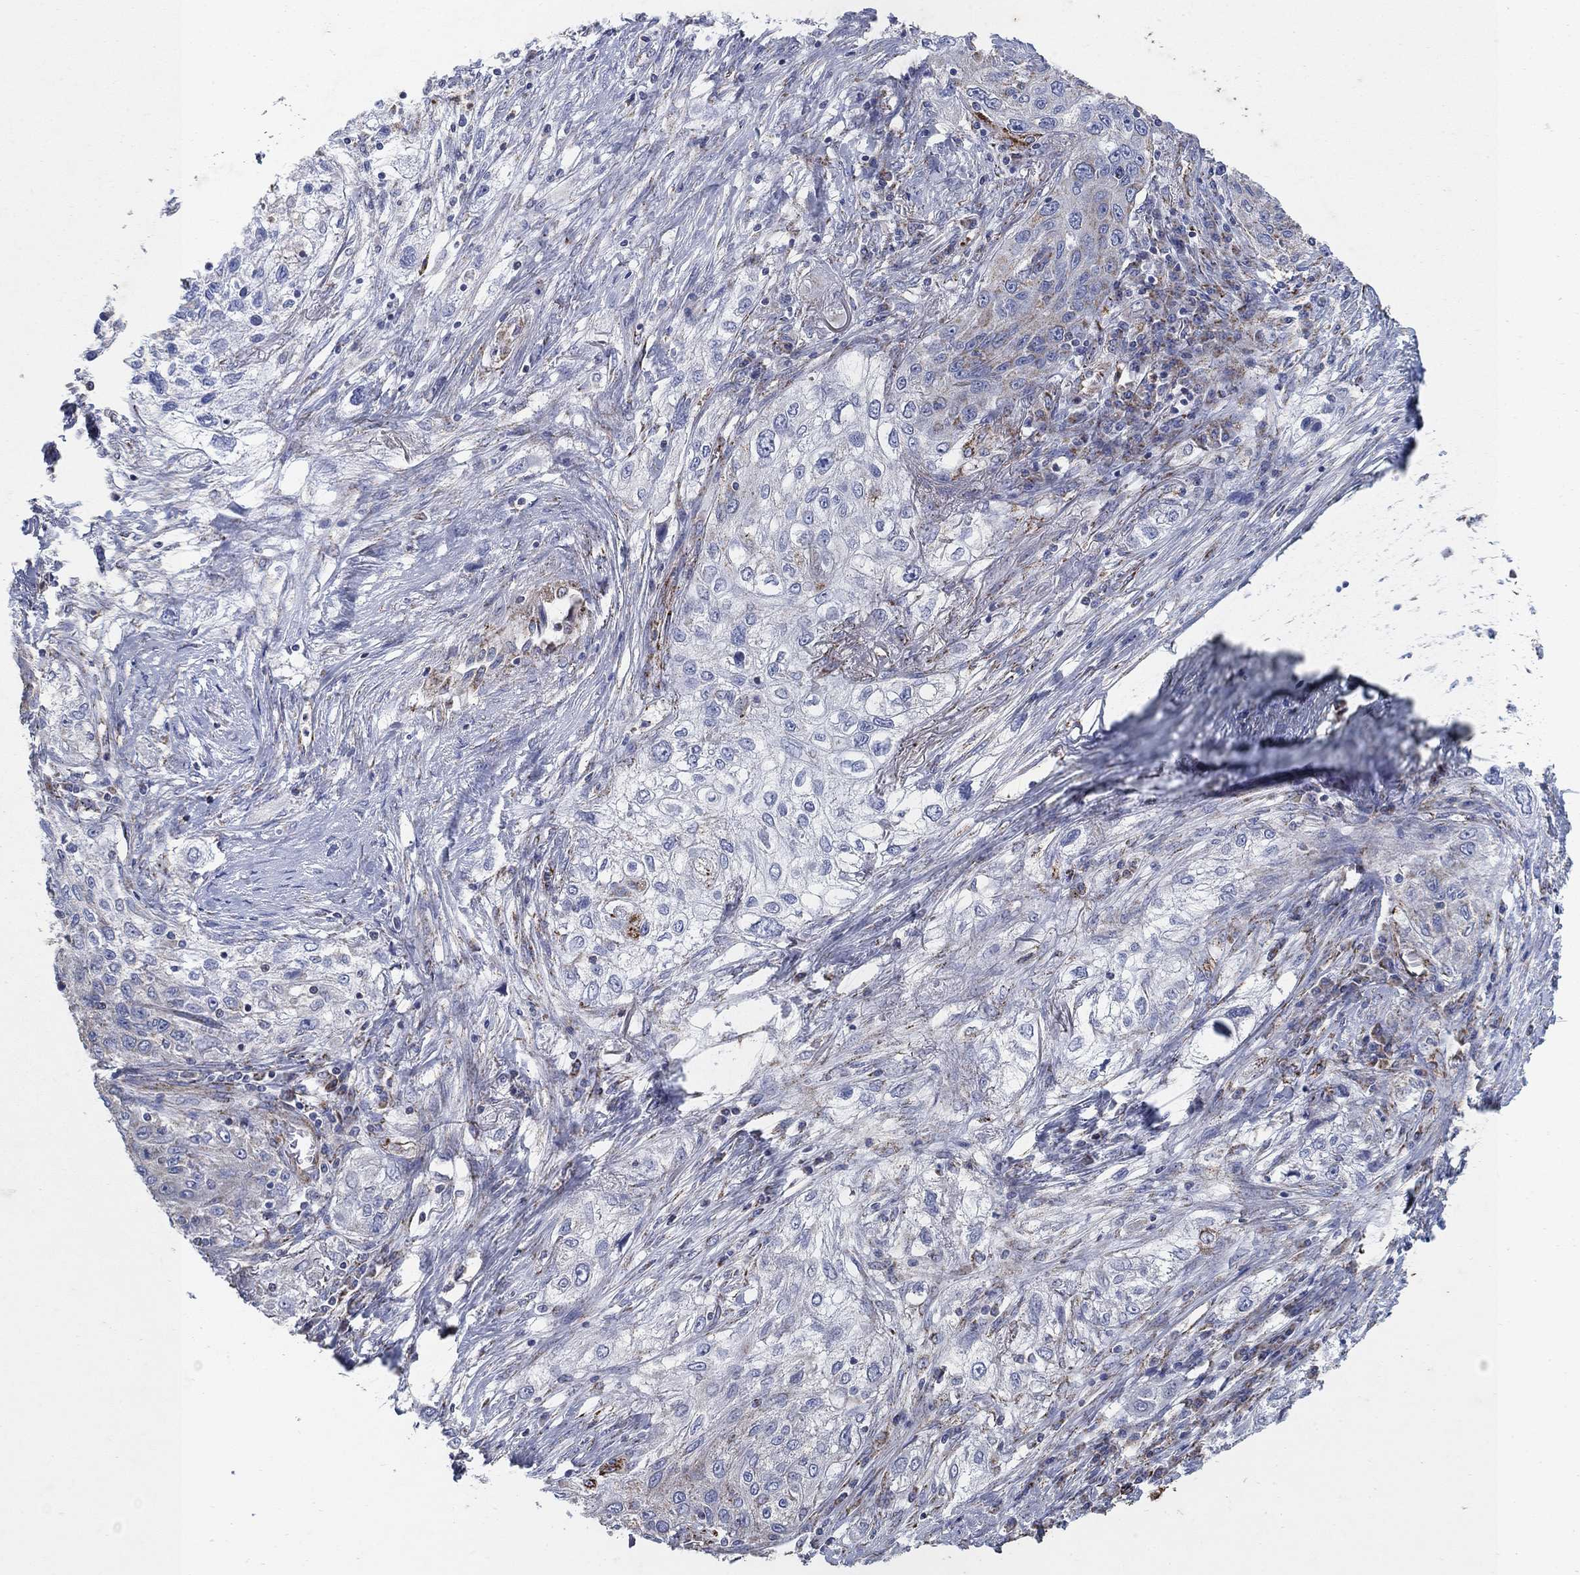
{"staining": {"intensity": "negative", "quantity": "none", "location": "none"}, "tissue": "lung cancer", "cell_type": "Tumor cells", "image_type": "cancer", "snomed": [{"axis": "morphology", "description": "Squamous cell carcinoma, NOS"}, {"axis": "topography", "description": "Lung"}], "caption": "IHC histopathology image of neoplastic tissue: squamous cell carcinoma (lung) stained with DAB displays no significant protein positivity in tumor cells. (Brightfield microscopy of DAB IHC at high magnification).", "gene": "PNPLA2", "patient": {"sex": "female", "age": 69}}